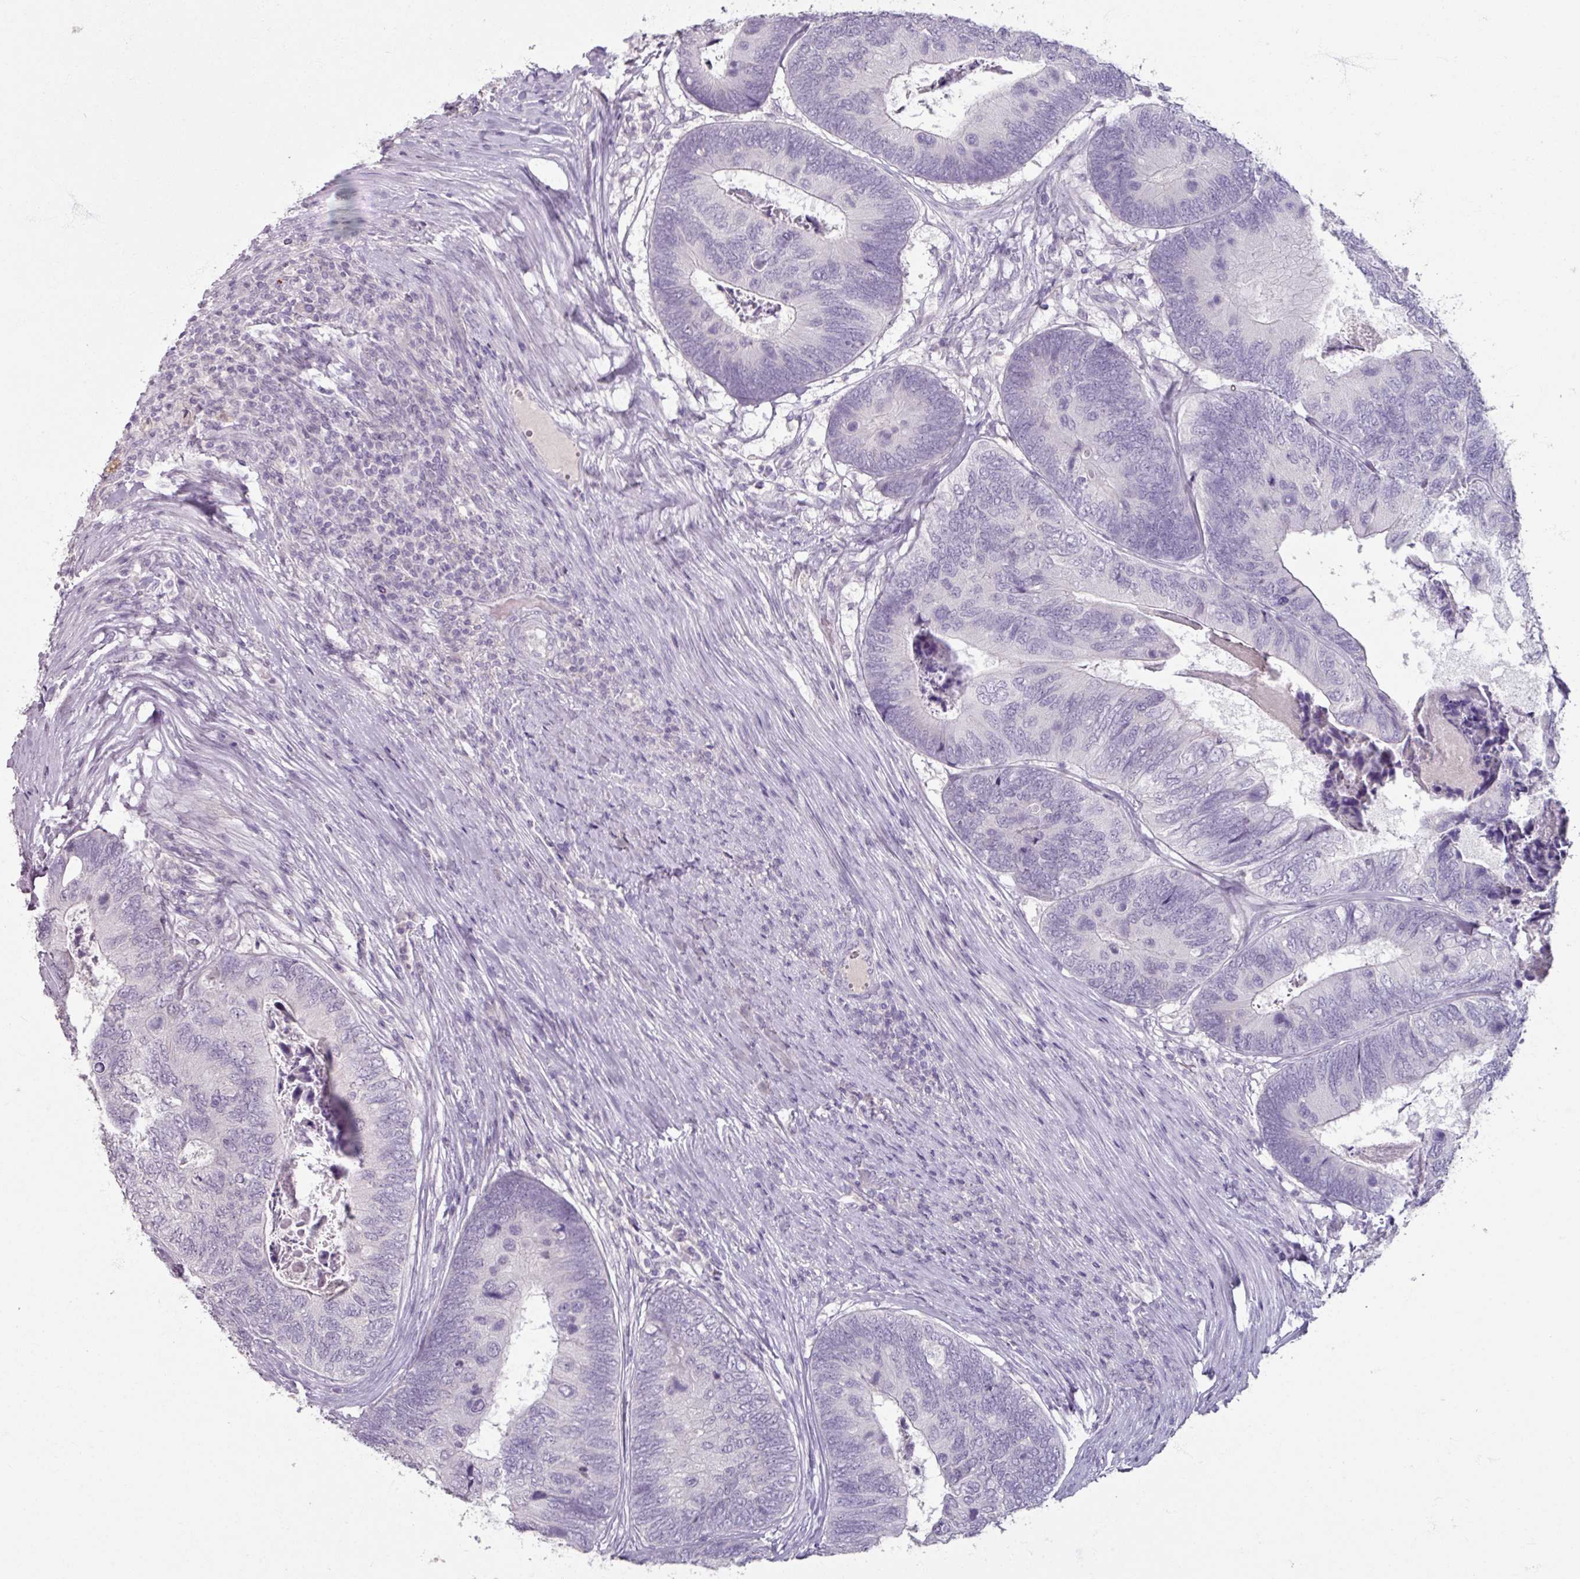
{"staining": {"intensity": "negative", "quantity": "none", "location": "none"}, "tissue": "colorectal cancer", "cell_type": "Tumor cells", "image_type": "cancer", "snomed": [{"axis": "morphology", "description": "Adenocarcinoma, NOS"}, {"axis": "topography", "description": "Colon"}], "caption": "A micrograph of human colorectal cancer is negative for staining in tumor cells.", "gene": "SLC27A5", "patient": {"sex": "female", "age": 67}}